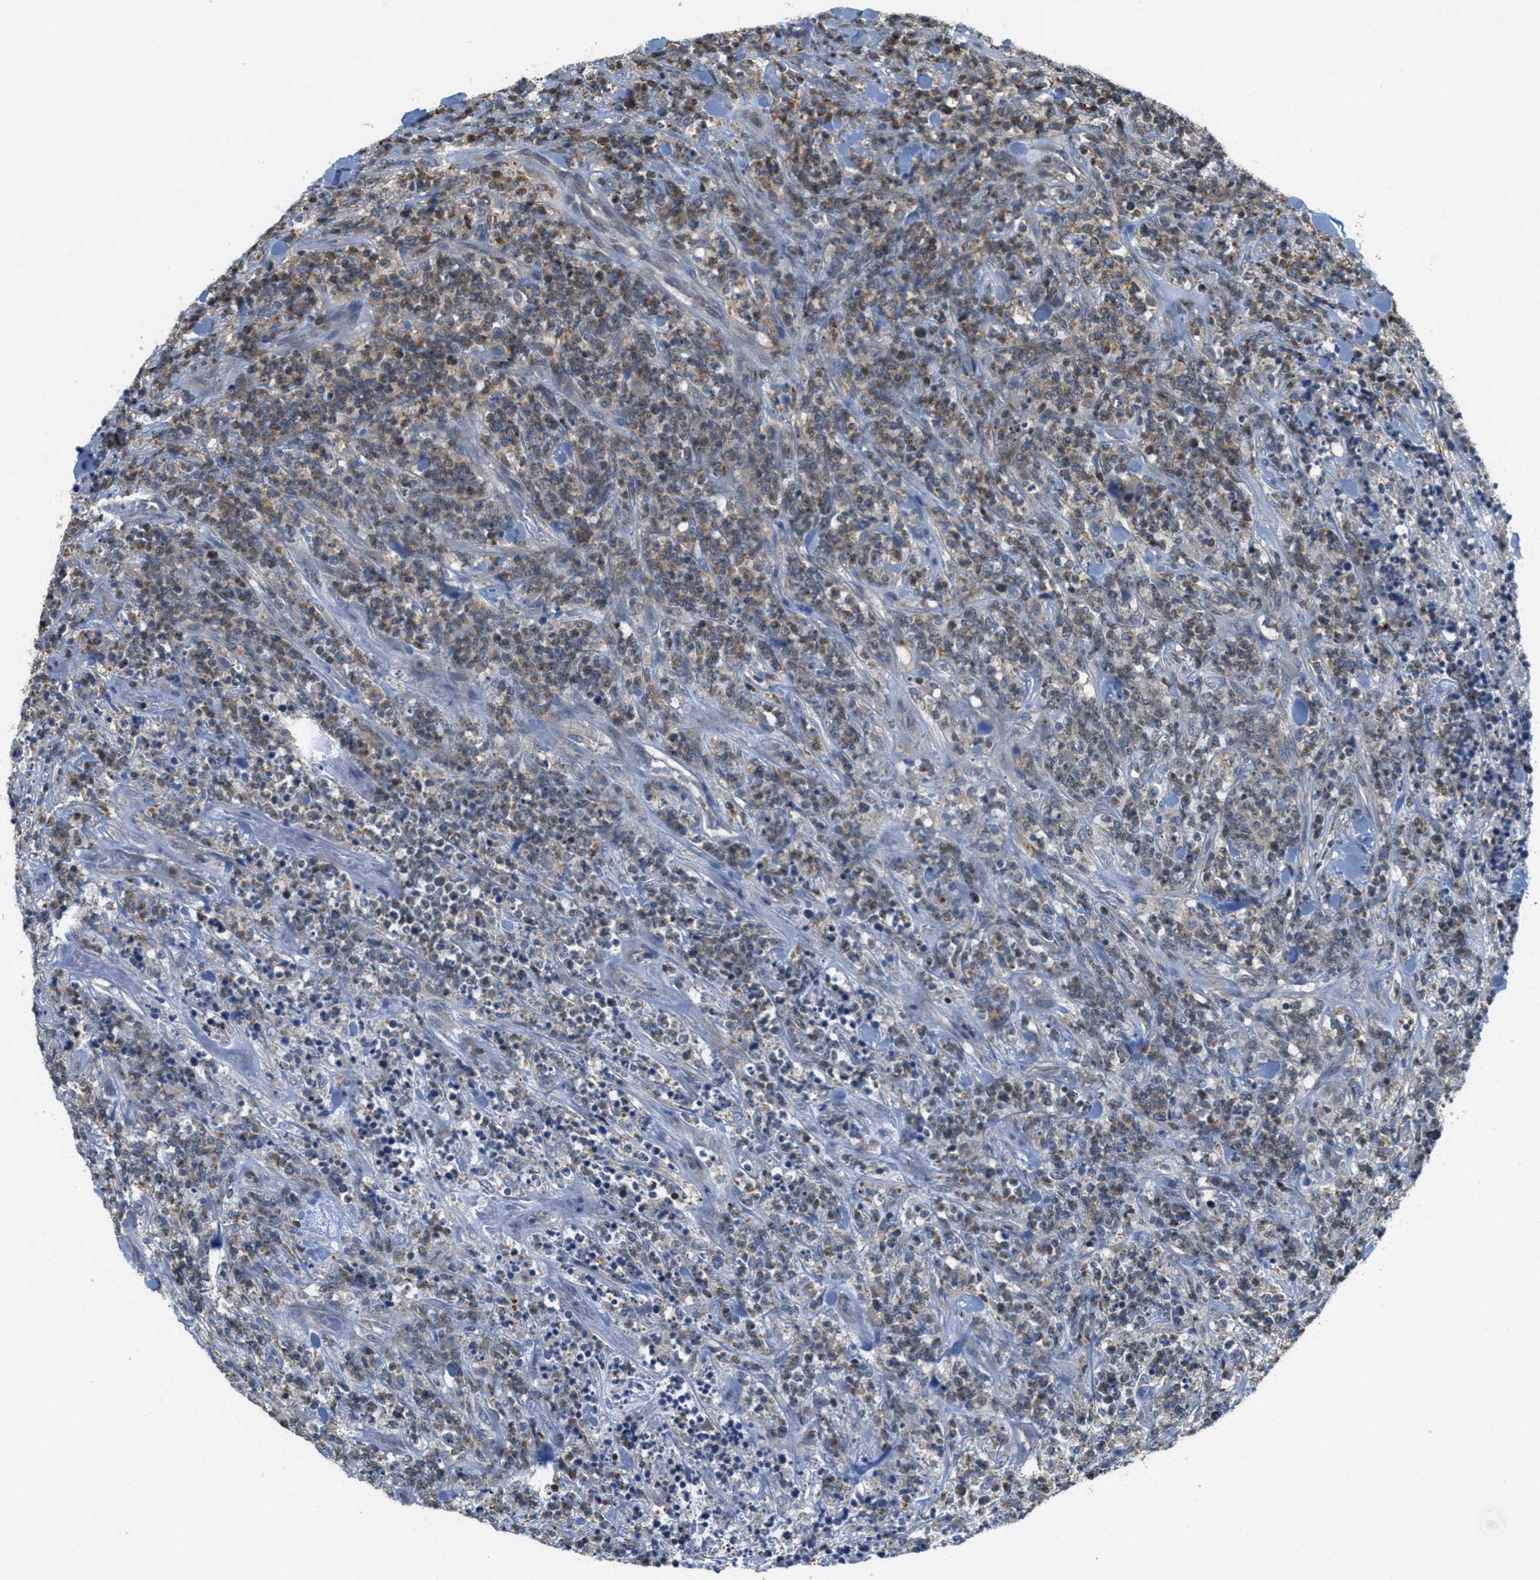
{"staining": {"intensity": "weak", "quantity": "<25%", "location": "cytoplasmic/membranous"}, "tissue": "lymphoma", "cell_type": "Tumor cells", "image_type": "cancer", "snomed": [{"axis": "morphology", "description": "Malignant lymphoma, non-Hodgkin's type, High grade"}, {"axis": "topography", "description": "Soft tissue"}], "caption": "The photomicrograph shows no staining of tumor cells in high-grade malignant lymphoma, non-Hodgkin's type.", "gene": "GRIK2", "patient": {"sex": "male", "age": 18}}